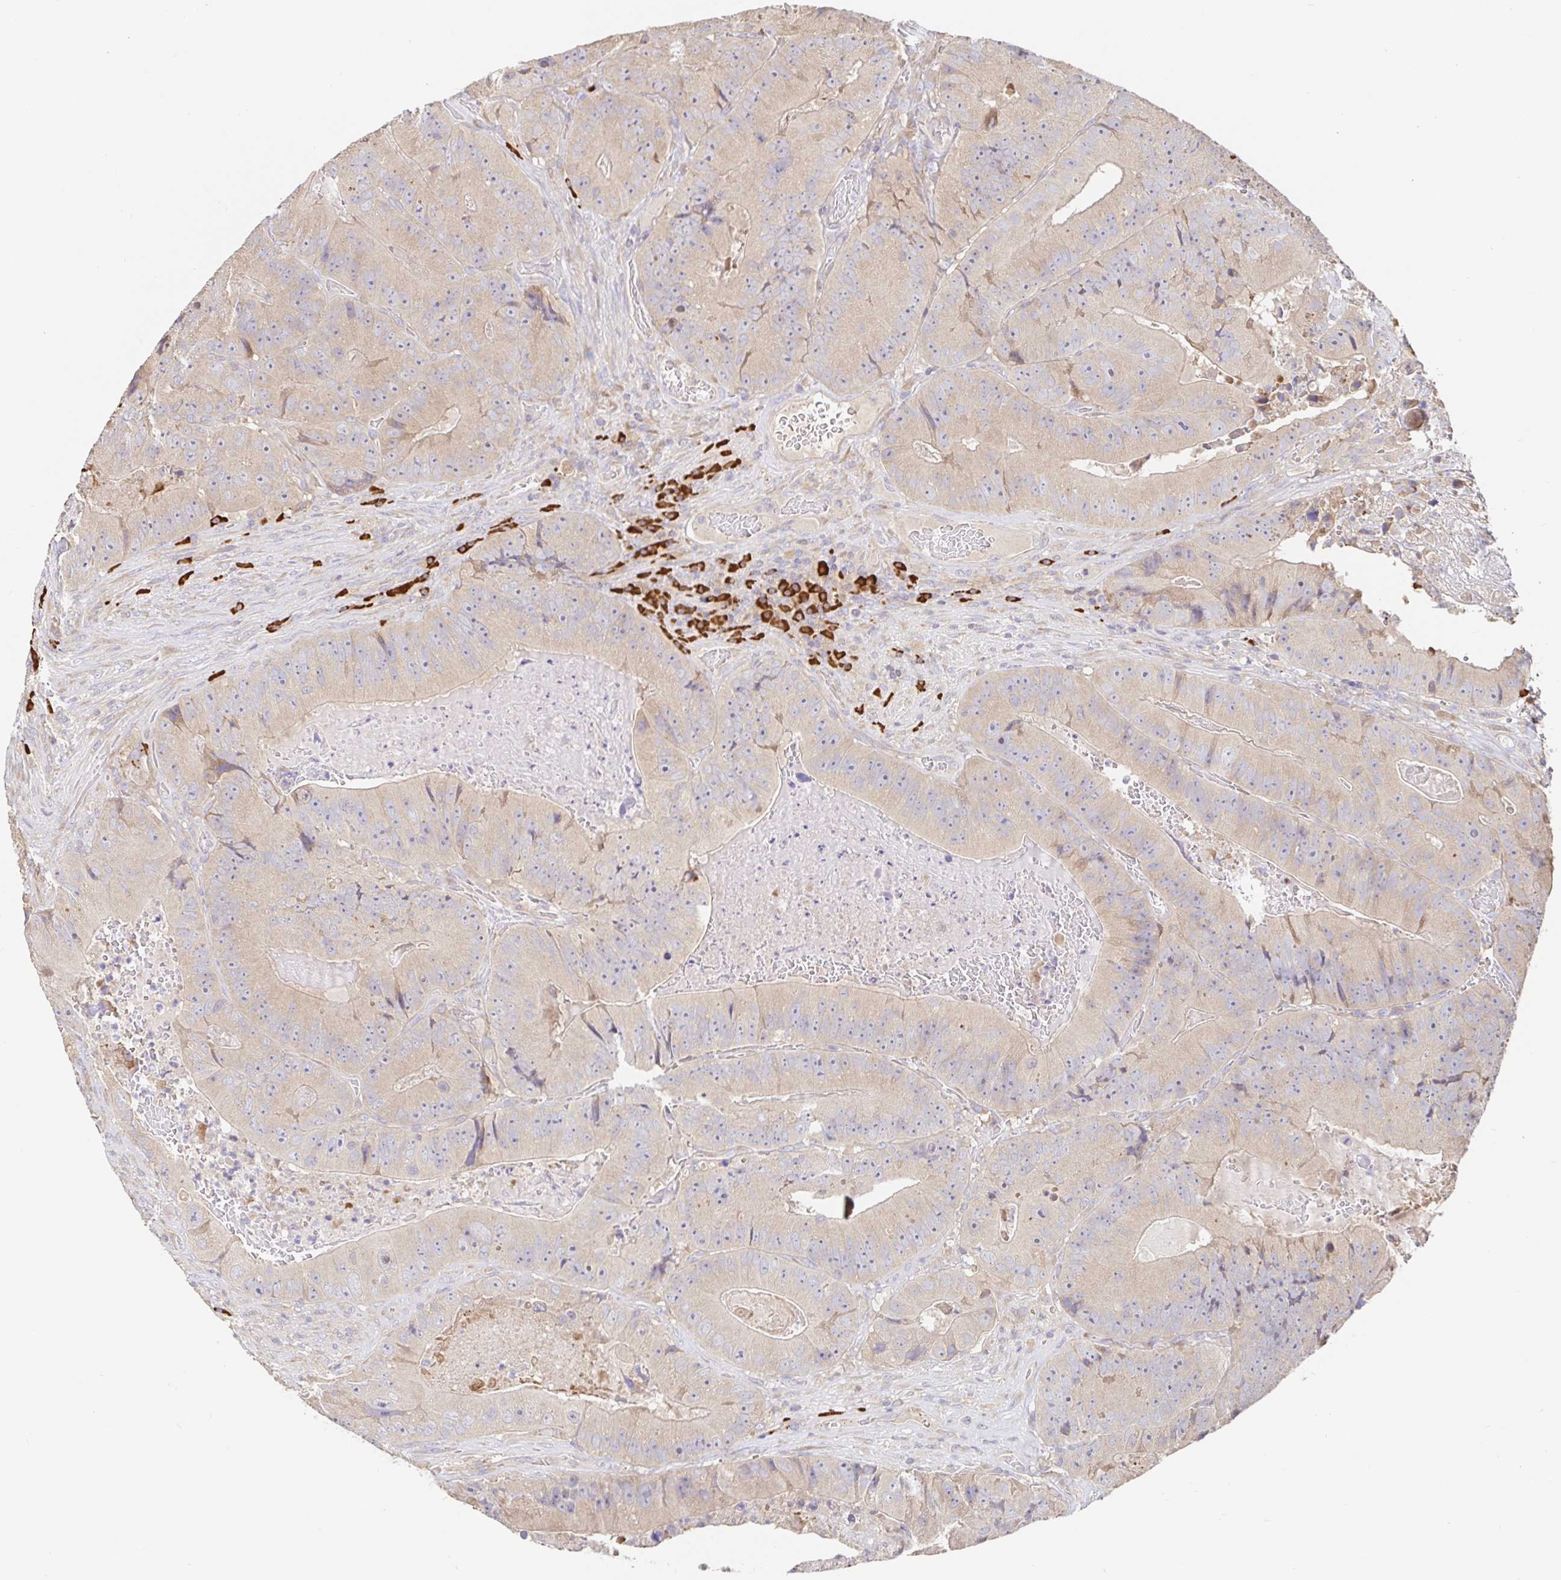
{"staining": {"intensity": "negative", "quantity": "none", "location": "none"}, "tissue": "colorectal cancer", "cell_type": "Tumor cells", "image_type": "cancer", "snomed": [{"axis": "morphology", "description": "Adenocarcinoma, NOS"}, {"axis": "topography", "description": "Colon"}], "caption": "Tumor cells show no significant expression in colorectal cancer.", "gene": "HAGH", "patient": {"sex": "female", "age": 86}}